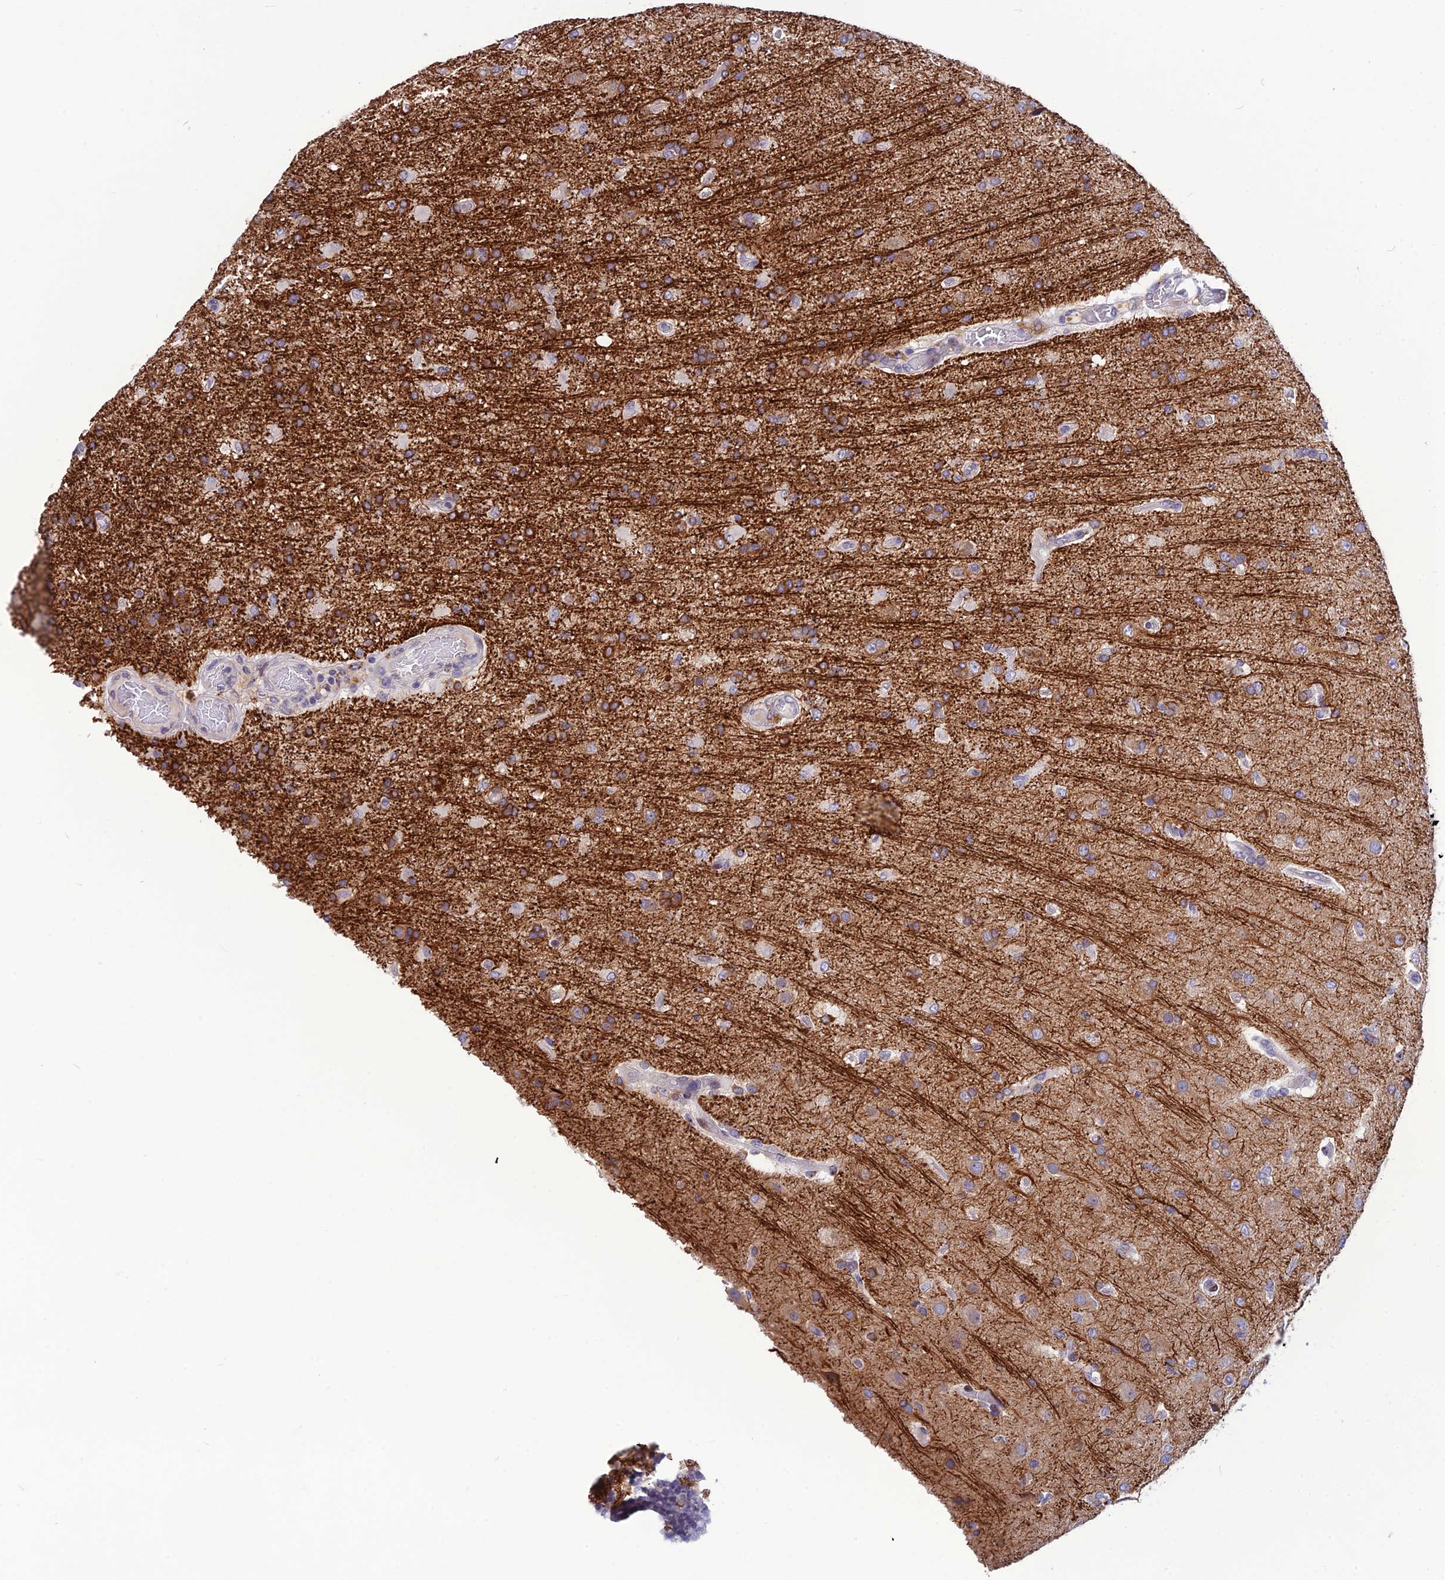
{"staining": {"intensity": "strong", "quantity": "25%-75%", "location": "cytoplasmic/membranous"}, "tissue": "glioma", "cell_type": "Tumor cells", "image_type": "cancer", "snomed": [{"axis": "morphology", "description": "Glioma, malignant, High grade"}, {"axis": "topography", "description": "Brain"}], "caption": "A photomicrograph showing strong cytoplasmic/membranous positivity in about 25%-75% of tumor cells in glioma, as visualized by brown immunohistochemical staining.", "gene": "TMEM134", "patient": {"sex": "female", "age": 74}}